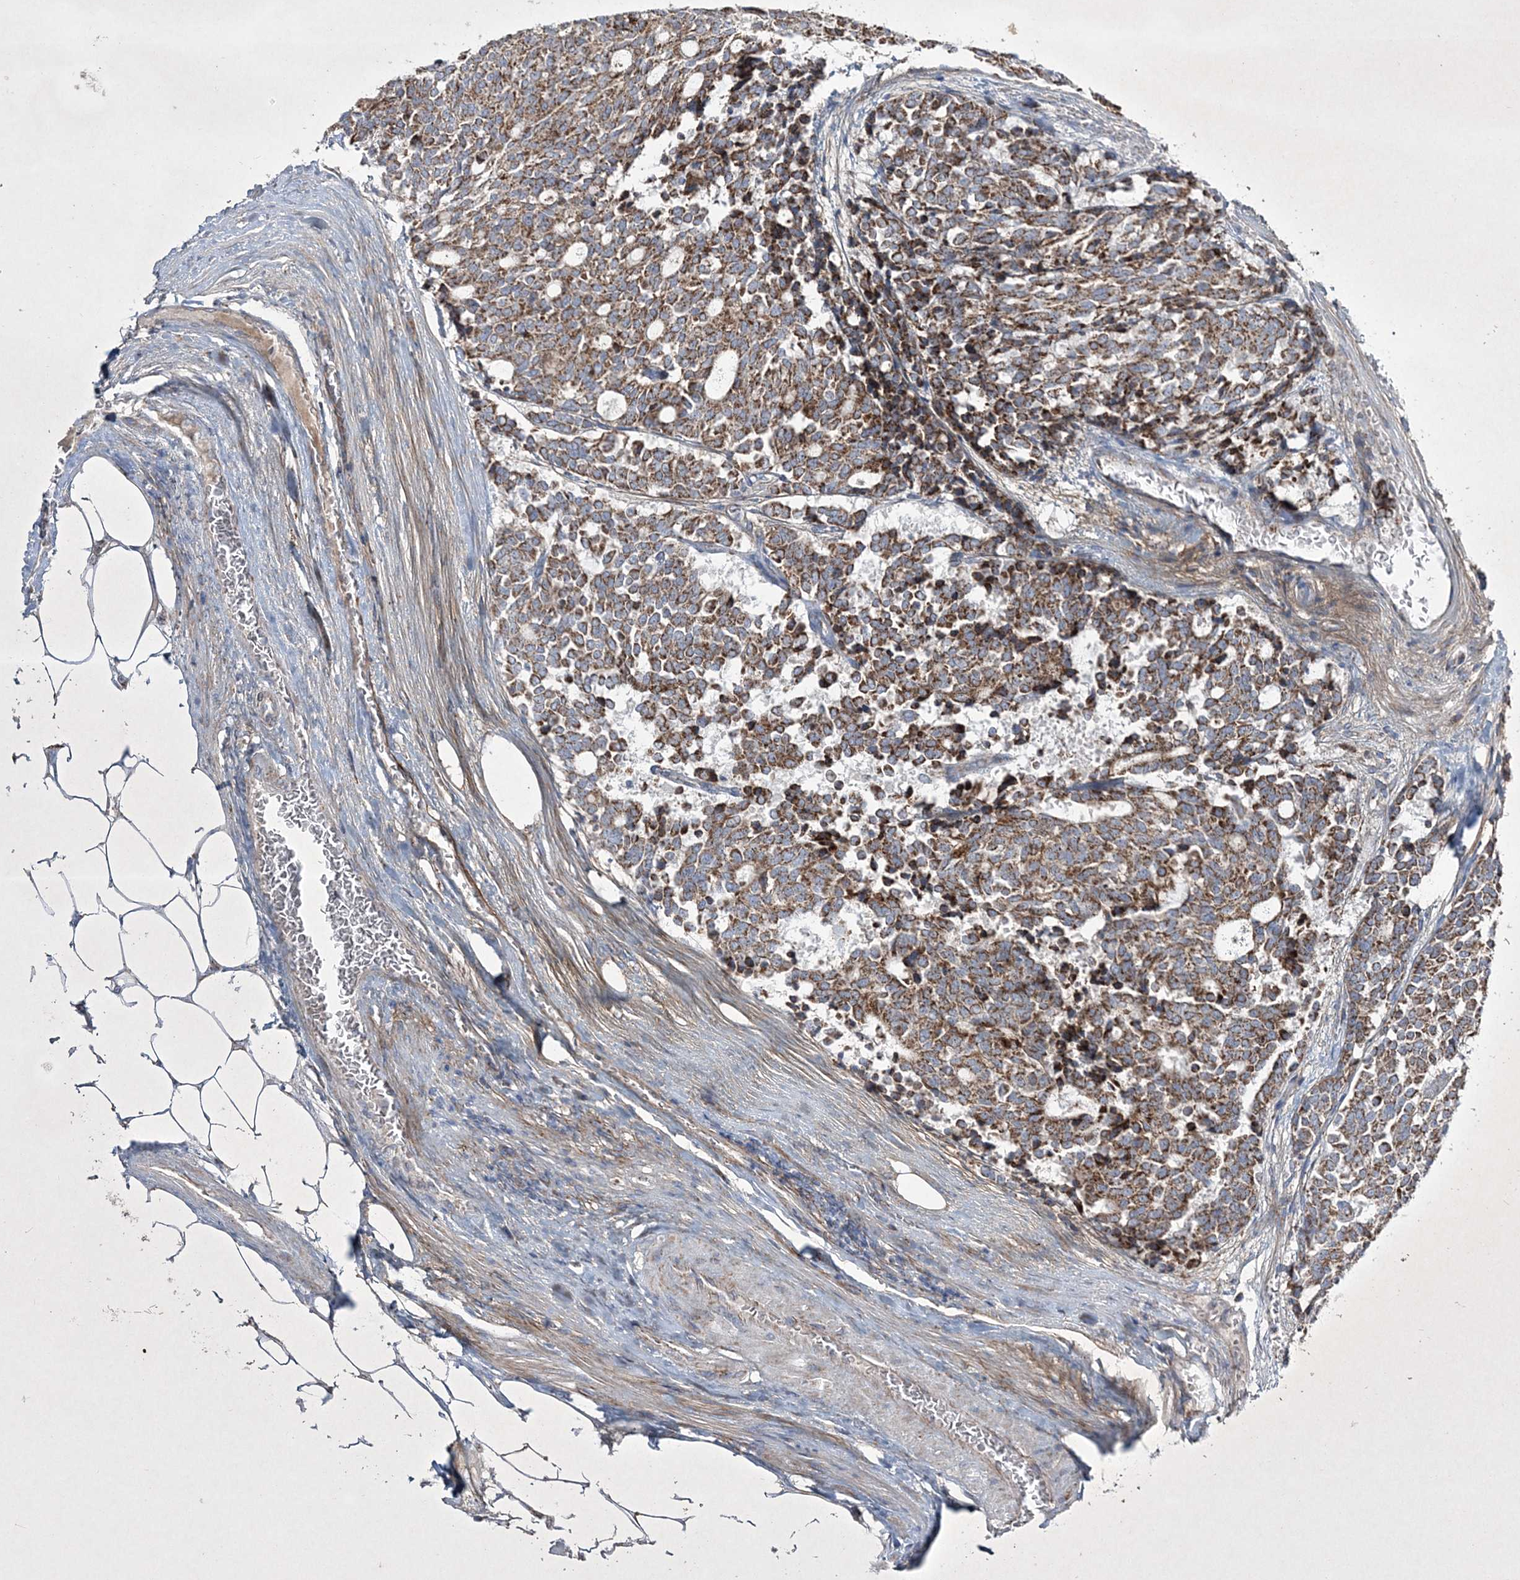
{"staining": {"intensity": "moderate", "quantity": ">75%", "location": "cytoplasmic/membranous"}, "tissue": "carcinoid", "cell_type": "Tumor cells", "image_type": "cancer", "snomed": [{"axis": "morphology", "description": "Carcinoid, malignant, NOS"}, {"axis": "topography", "description": "Pancreas"}], "caption": "The photomicrograph displays immunohistochemical staining of carcinoid (malignant). There is moderate cytoplasmic/membranous staining is seen in approximately >75% of tumor cells. Immunohistochemistry (ihc) stains the protein in brown and the nuclei are stained blue.", "gene": "RICTOR", "patient": {"sex": "female", "age": 54}}